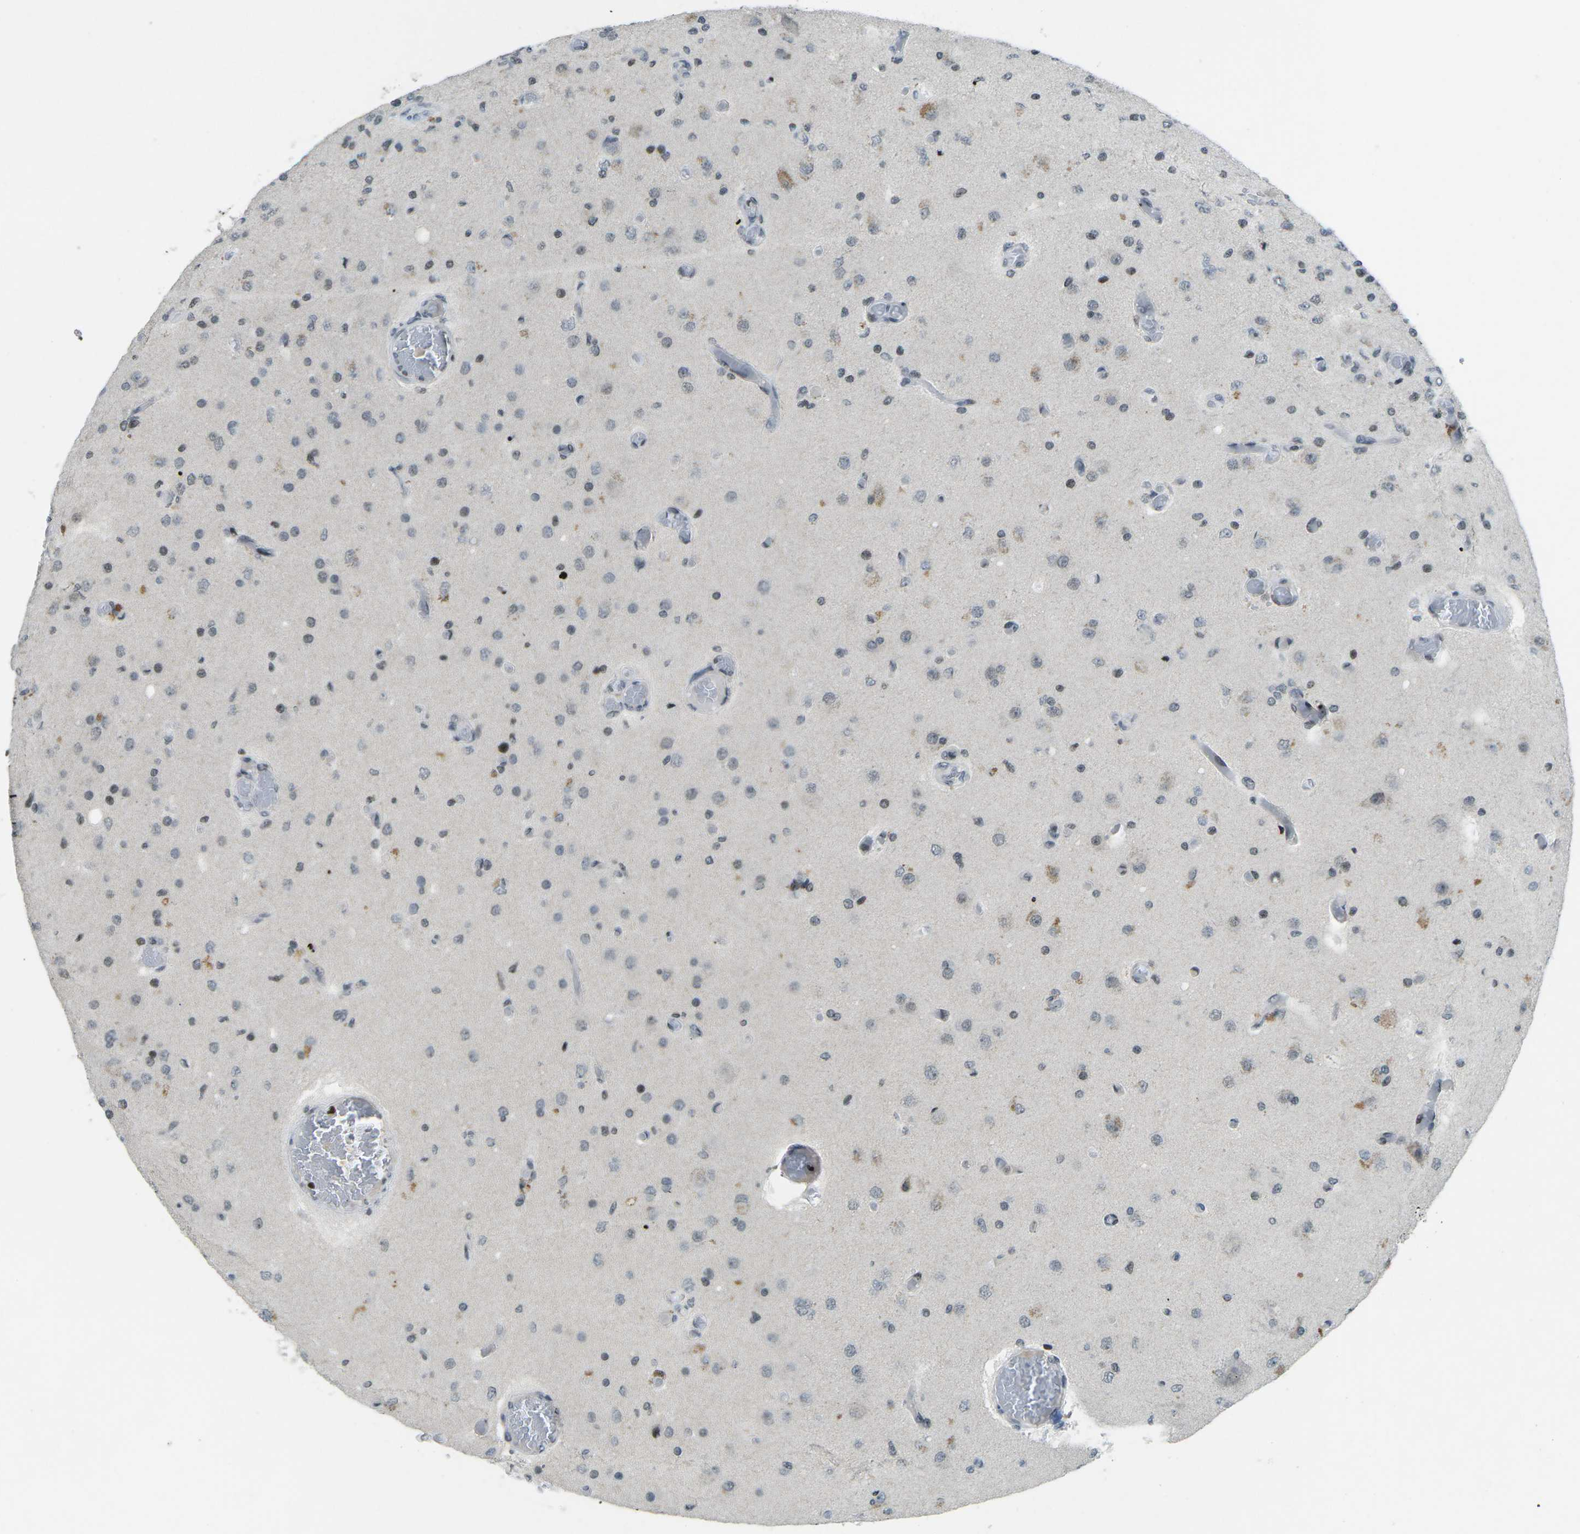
{"staining": {"intensity": "weak", "quantity": "<25%", "location": "cytoplasmic/membranous,nuclear"}, "tissue": "glioma", "cell_type": "Tumor cells", "image_type": "cancer", "snomed": [{"axis": "morphology", "description": "Normal tissue, NOS"}, {"axis": "morphology", "description": "Glioma, malignant, High grade"}, {"axis": "topography", "description": "Cerebral cortex"}], "caption": "Immunohistochemical staining of glioma demonstrates no significant positivity in tumor cells. (DAB immunohistochemistry (IHC), high magnification).", "gene": "EME1", "patient": {"sex": "male", "age": 77}}